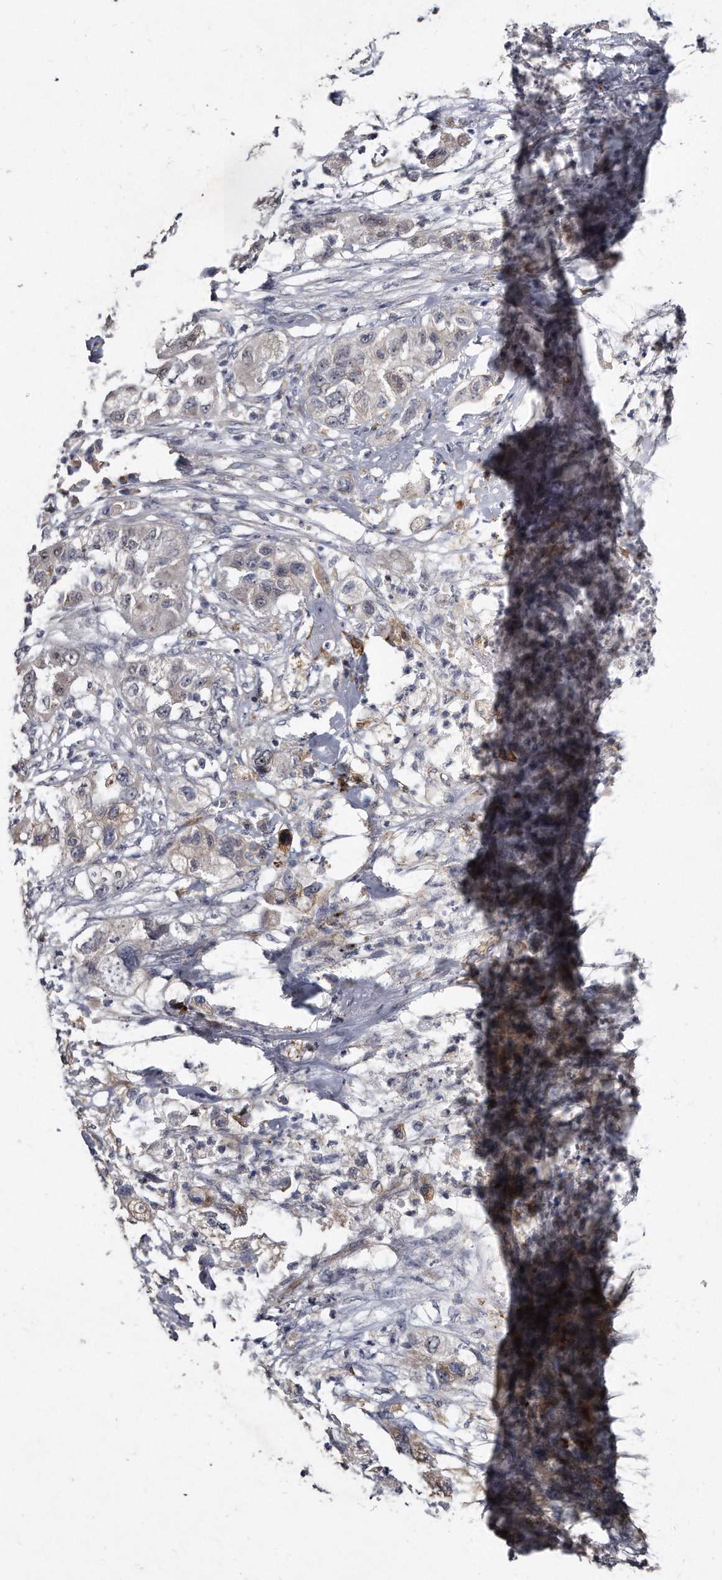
{"staining": {"intensity": "weak", "quantity": "<25%", "location": "cytoplasmic/membranous"}, "tissue": "pancreatic cancer", "cell_type": "Tumor cells", "image_type": "cancer", "snomed": [{"axis": "morphology", "description": "Adenocarcinoma, NOS"}, {"axis": "topography", "description": "Pancreas"}], "caption": "Immunohistochemistry photomicrograph of human pancreatic cancer stained for a protein (brown), which demonstrates no positivity in tumor cells. (DAB immunohistochemistry (IHC), high magnification).", "gene": "KLHDC3", "patient": {"sex": "female", "age": 78}}